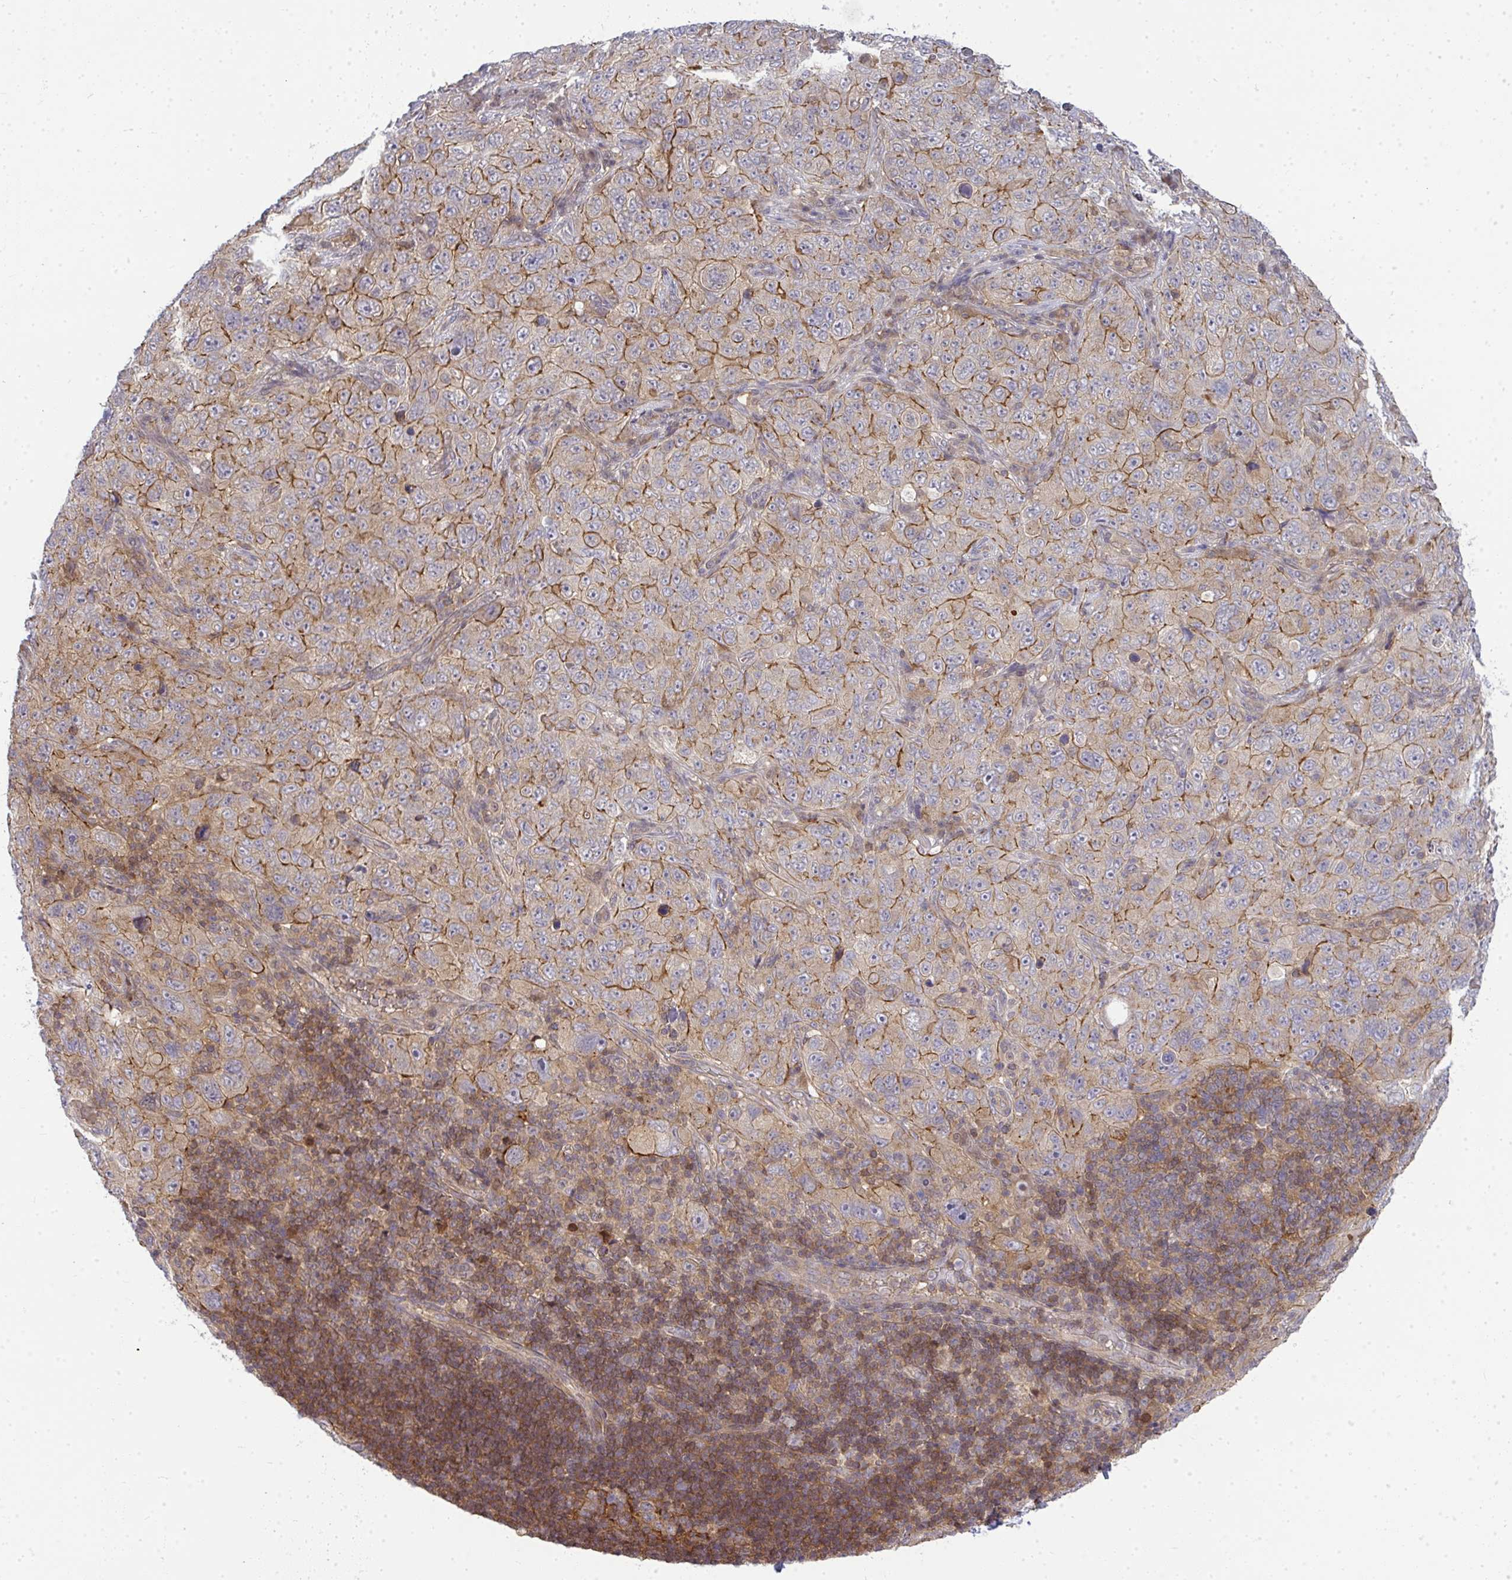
{"staining": {"intensity": "moderate", "quantity": "25%-75%", "location": "cytoplasmic/membranous"}, "tissue": "pancreatic cancer", "cell_type": "Tumor cells", "image_type": "cancer", "snomed": [{"axis": "morphology", "description": "Adenocarcinoma, NOS"}, {"axis": "topography", "description": "Pancreas"}], "caption": "This image demonstrates immunohistochemistry staining of pancreatic adenocarcinoma, with medium moderate cytoplasmic/membranous expression in approximately 25%-75% of tumor cells.", "gene": "HDHD2", "patient": {"sex": "male", "age": 68}}